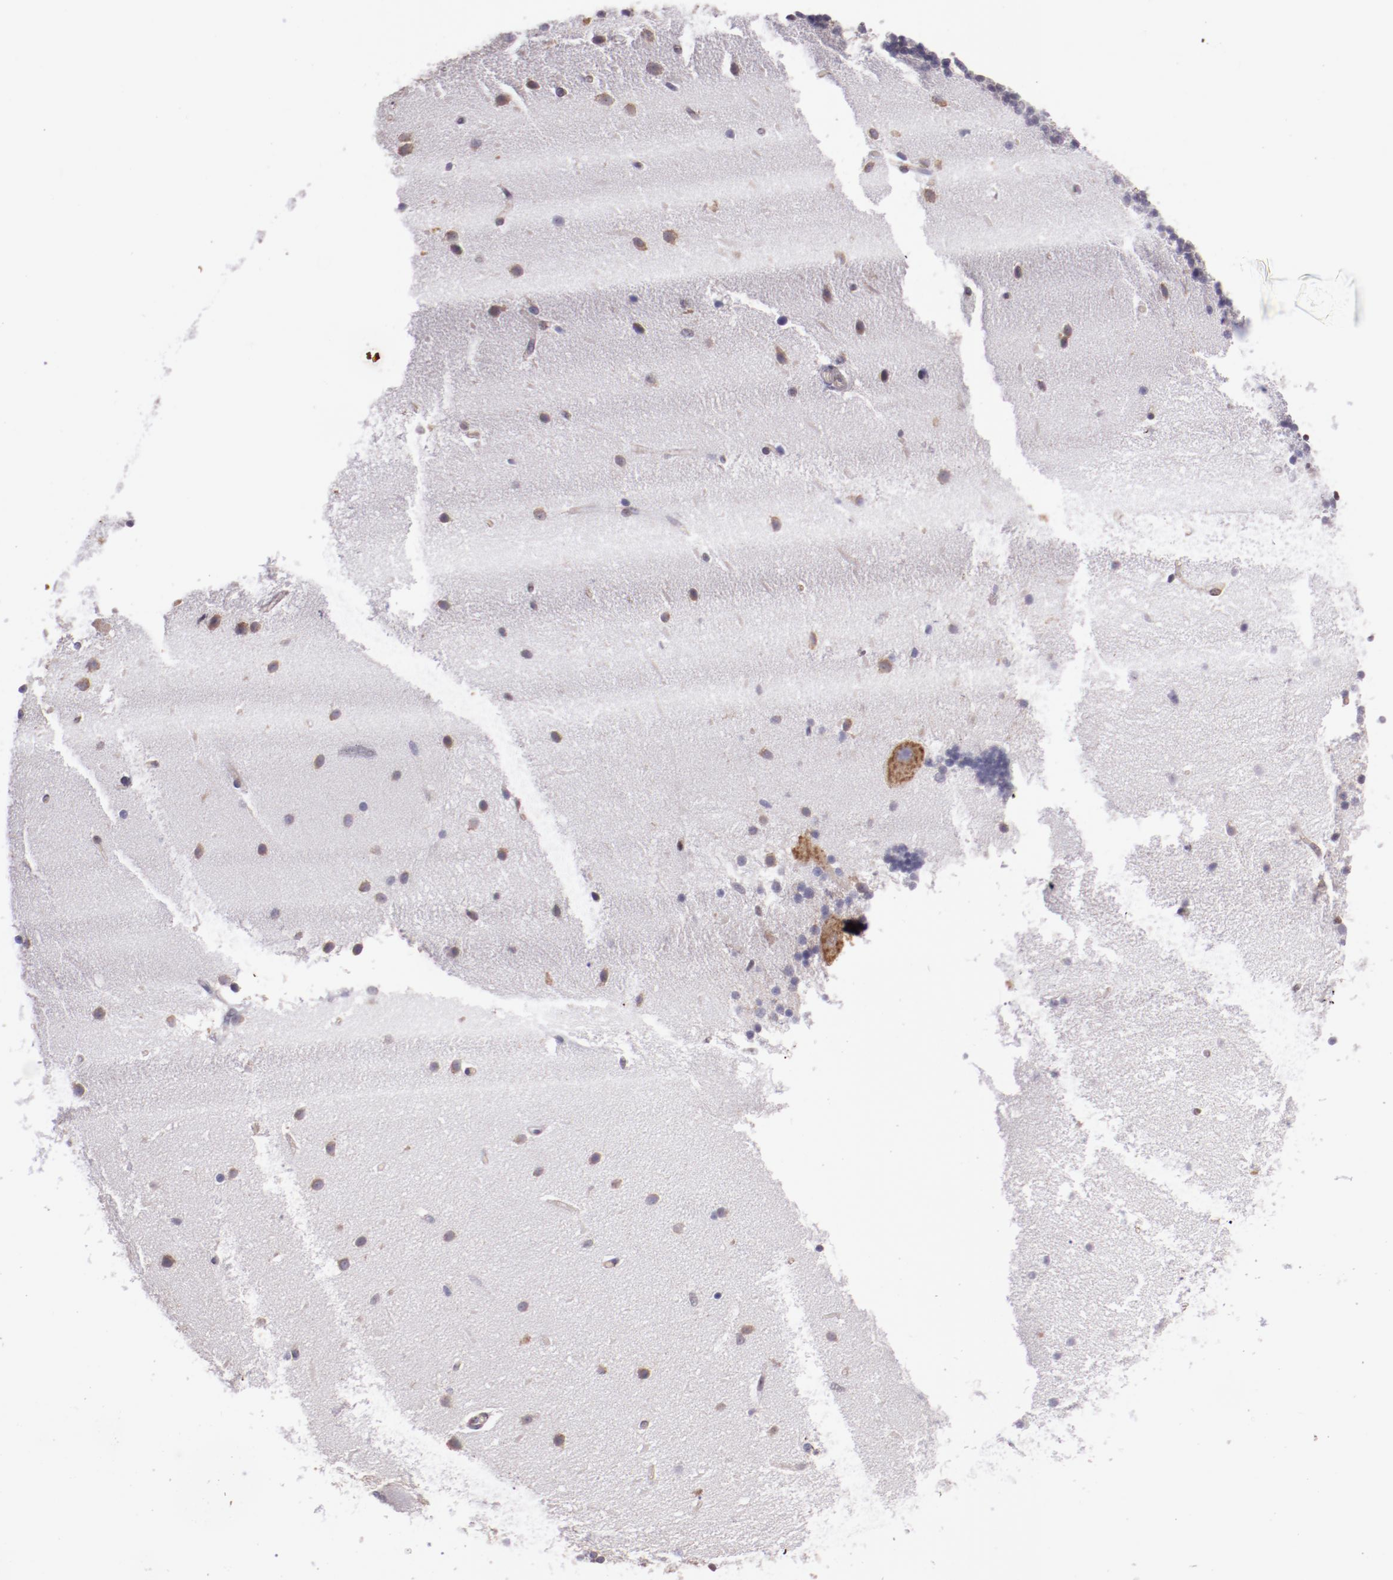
{"staining": {"intensity": "negative", "quantity": "none", "location": "none"}, "tissue": "cerebellum", "cell_type": "Cells in granular layer", "image_type": "normal", "snomed": [{"axis": "morphology", "description": "Normal tissue, NOS"}, {"axis": "topography", "description": "Cerebellum"}], "caption": "Cerebellum stained for a protein using immunohistochemistry exhibits no positivity cells in granular layer.", "gene": "ELF1", "patient": {"sex": "female", "age": 54}}